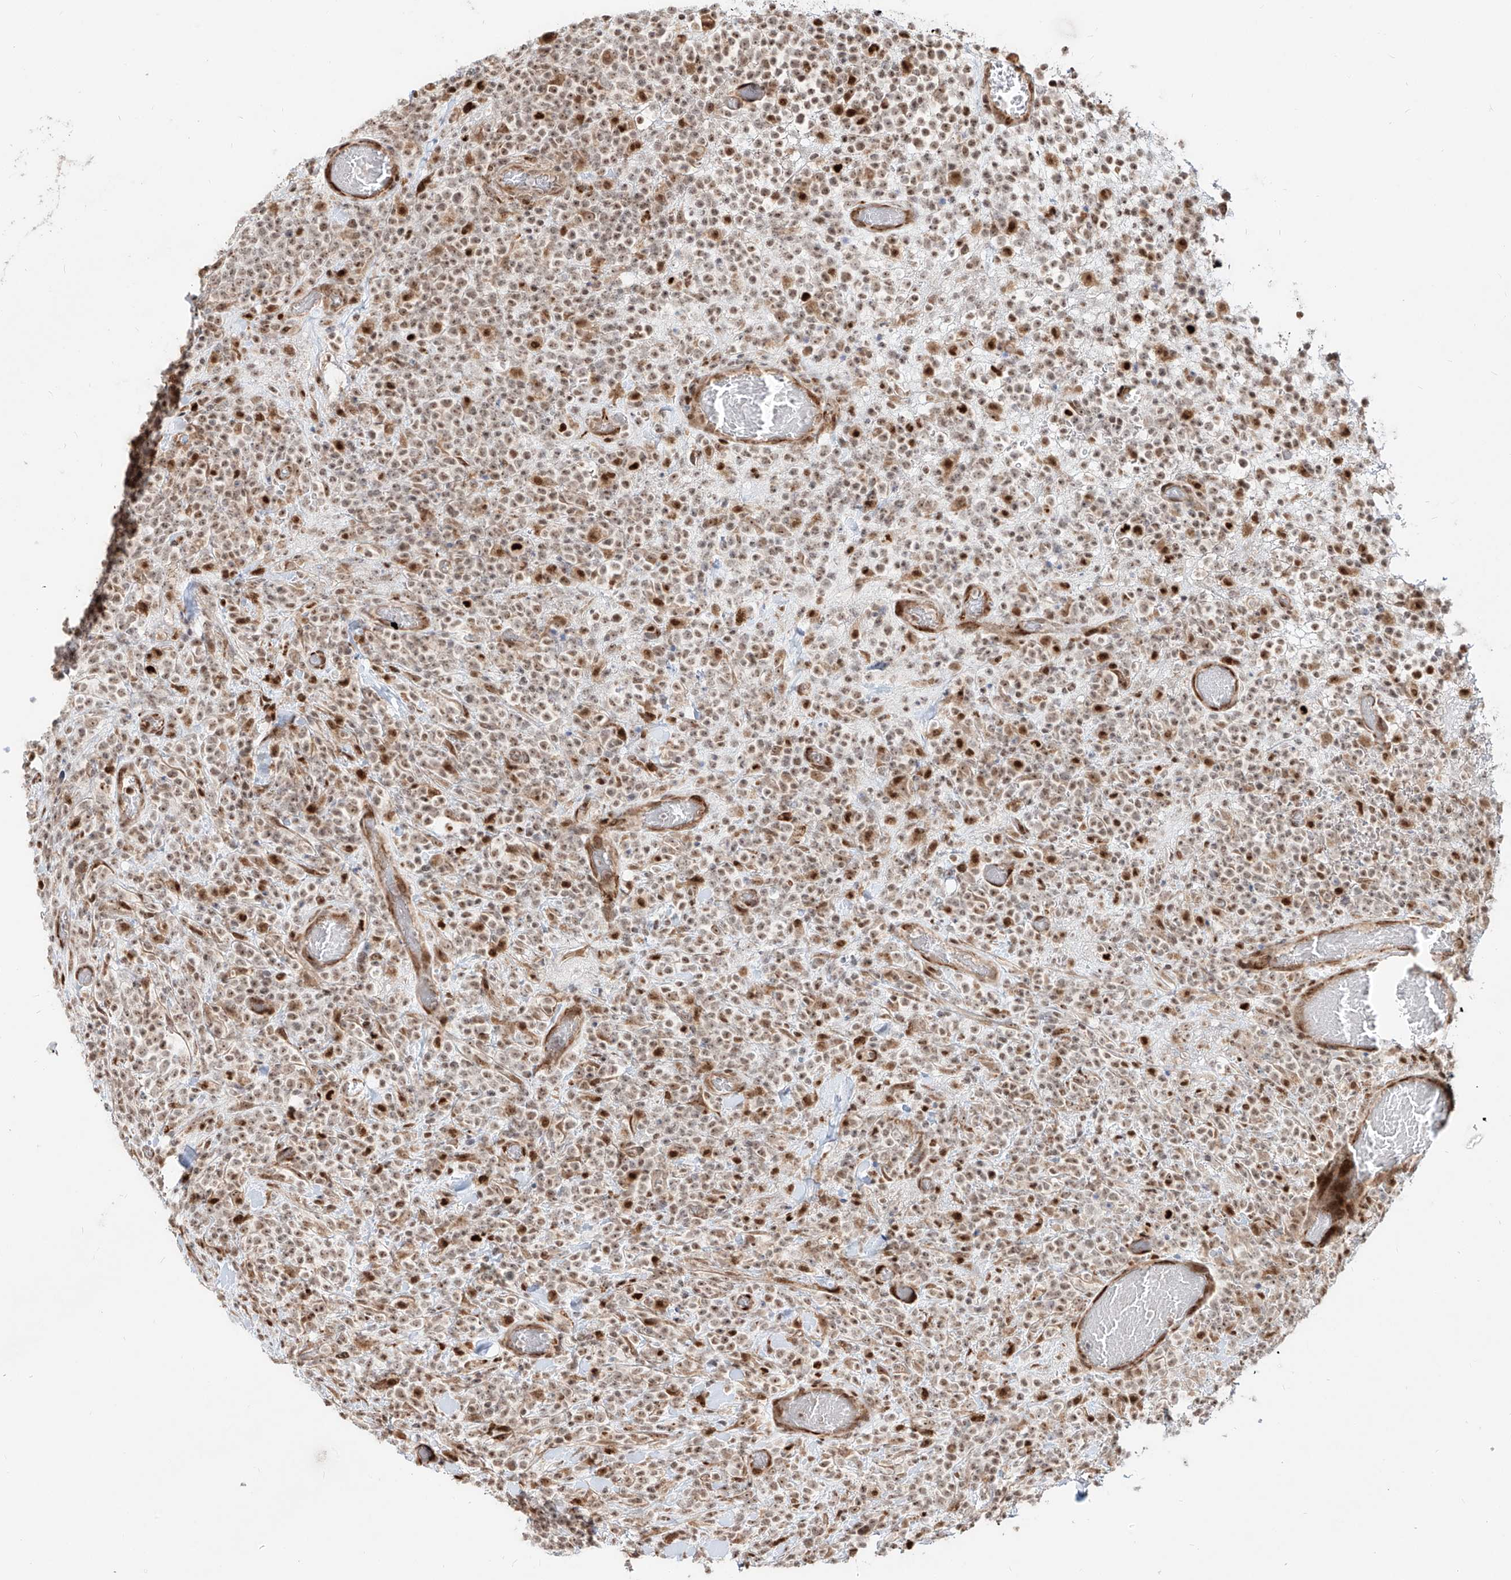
{"staining": {"intensity": "moderate", "quantity": ">75%", "location": "nuclear"}, "tissue": "lymphoma", "cell_type": "Tumor cells", "image_type": "cancer", "snomed": [{"axis": "morphology", "description": "Malignant lymphoma, non-Hodgkin's type, High grade"}, {"axis": "topography", "description": "Colon"}], "caption": "Lymphoma stained for a protein displays moderate nuclear positivity in tumor cells.", "gene": "ZNF710", "patient": {"sex": "female", "age": 53}}